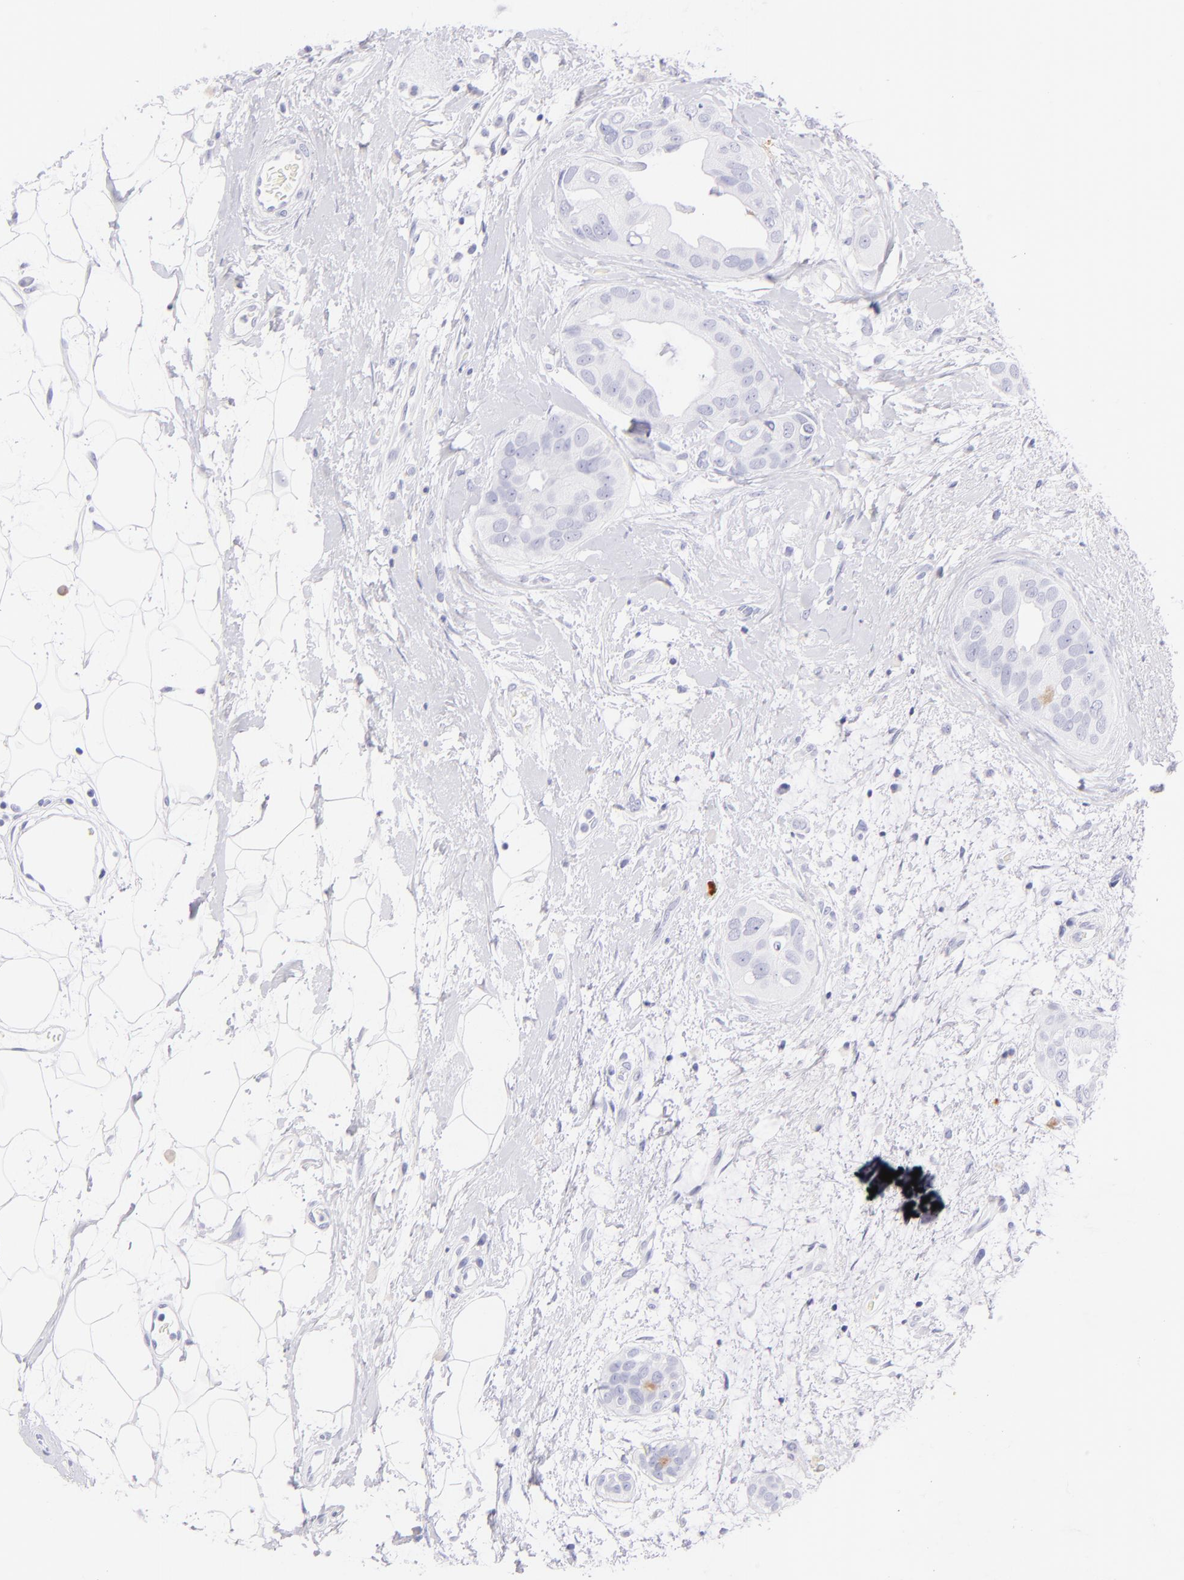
{"staining": {"intensity": "negative", "quantity": "none", "location": "none"}, "tissue": "breast cancer", "cell_type": "Tumor cells", "image_type": "cancer", "snomed": [{"axis": "morphology", "description": "Duct carcinoma"}, {"axis": "topography", "description": "Breast"}], "caption": "IHC histopathology image of human breast cancer stained for a protein (brown), which reveals no expression in tumor cells.", "gene": "SDC1", "patient": {"sex": "female", "age": 40}}